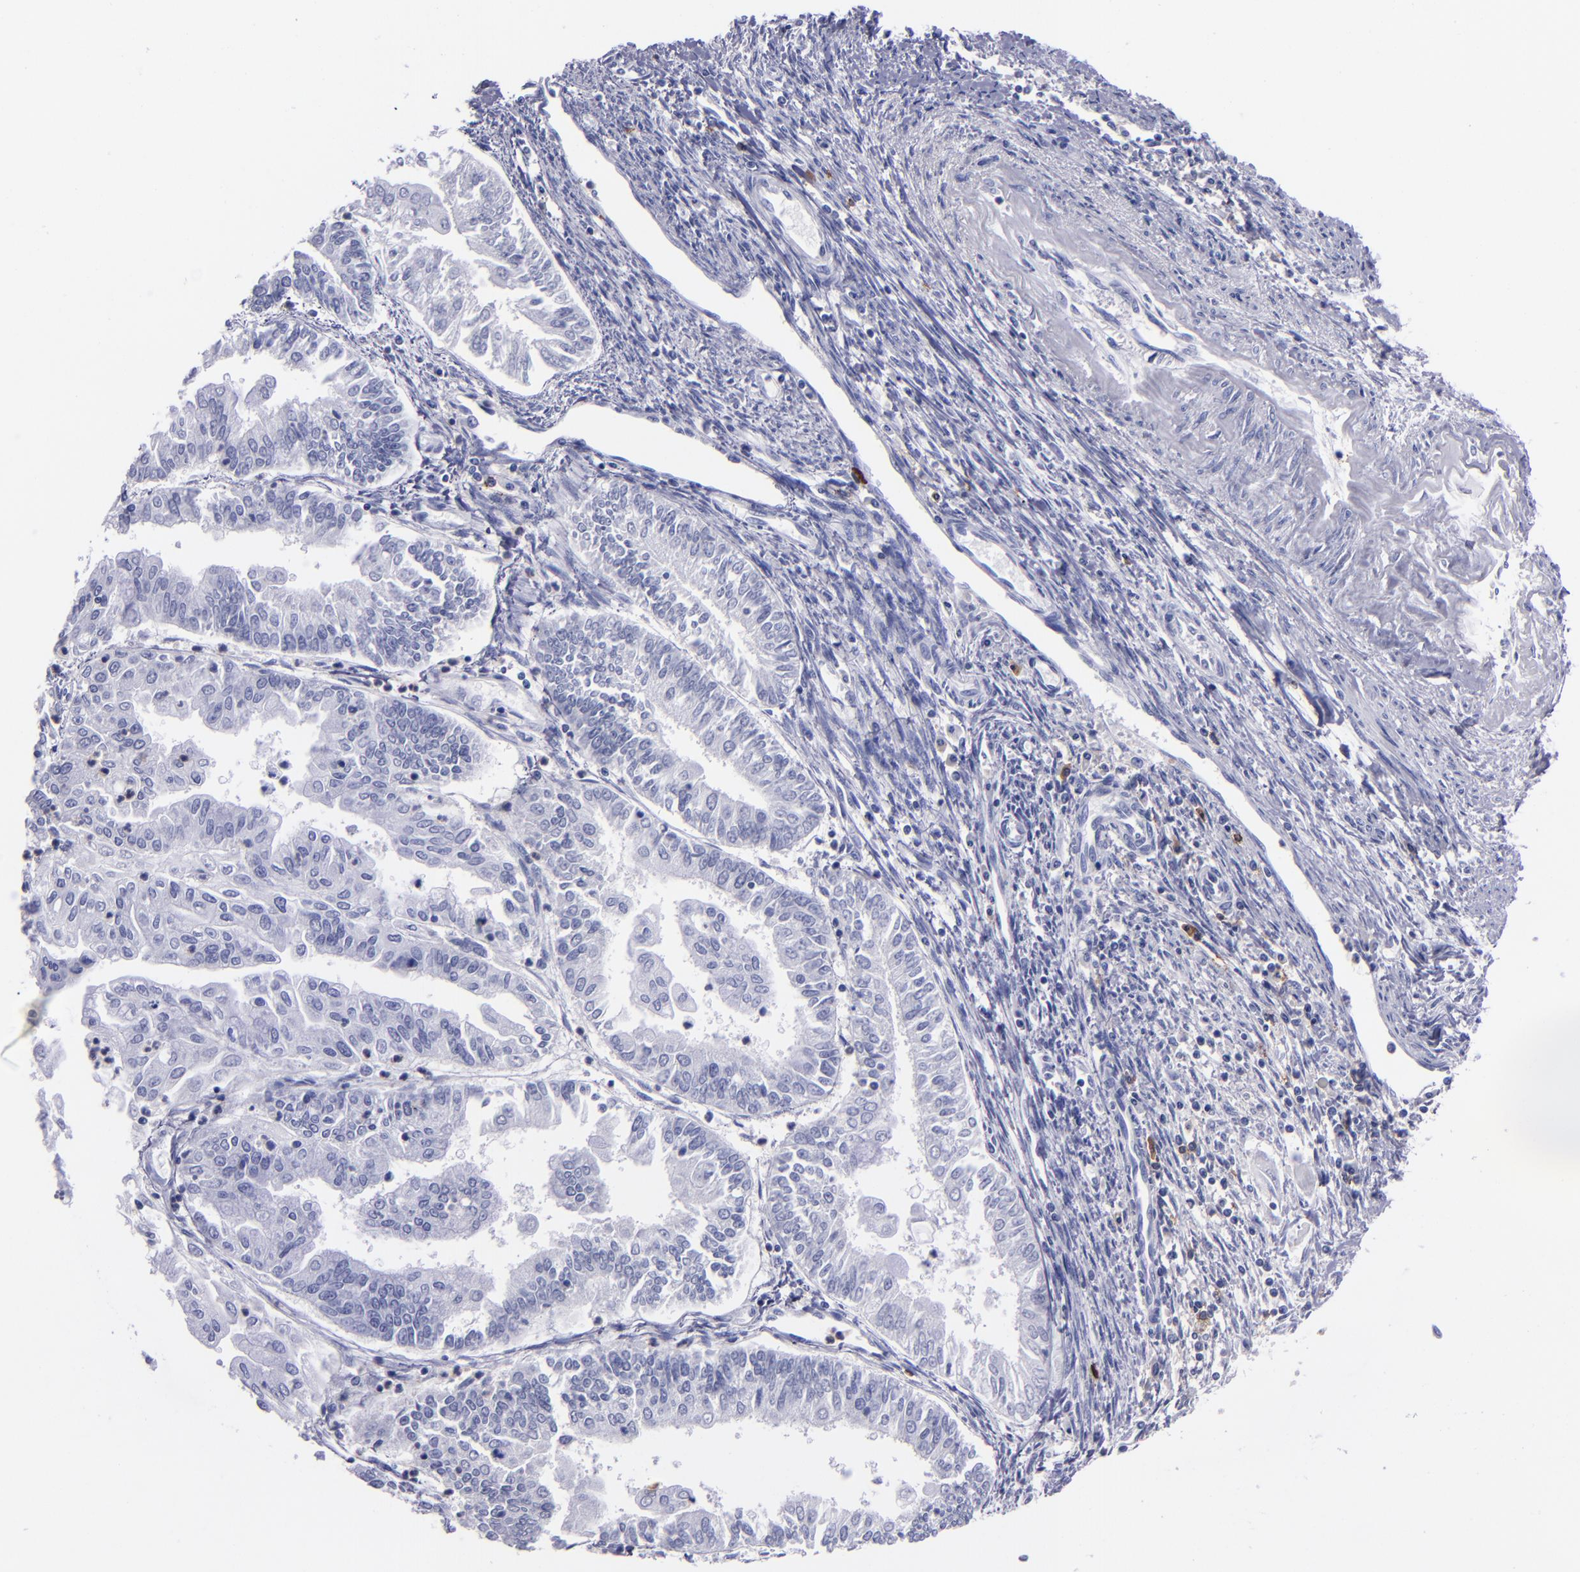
{"staining": {"intensity": "negative", "quantity": "none", "location": "none"}, "tissue": "endometrial cancer", "cell_type": "Tumor cells", "image_type": "cancer", "snomed": [{"axis": "morphology", "description": "Adenocarcinoma, NOS"}, {"axis": "topography", "description": "Endometrium"}], "caption": "Immunohistochemistry (IHC) image of neoplastic tissue: endometrial cancer stained with DAB reveals no significant protein expression in tumor cells.", "gene": "CD37", "patient": {"sex": "female", "age": 75}}